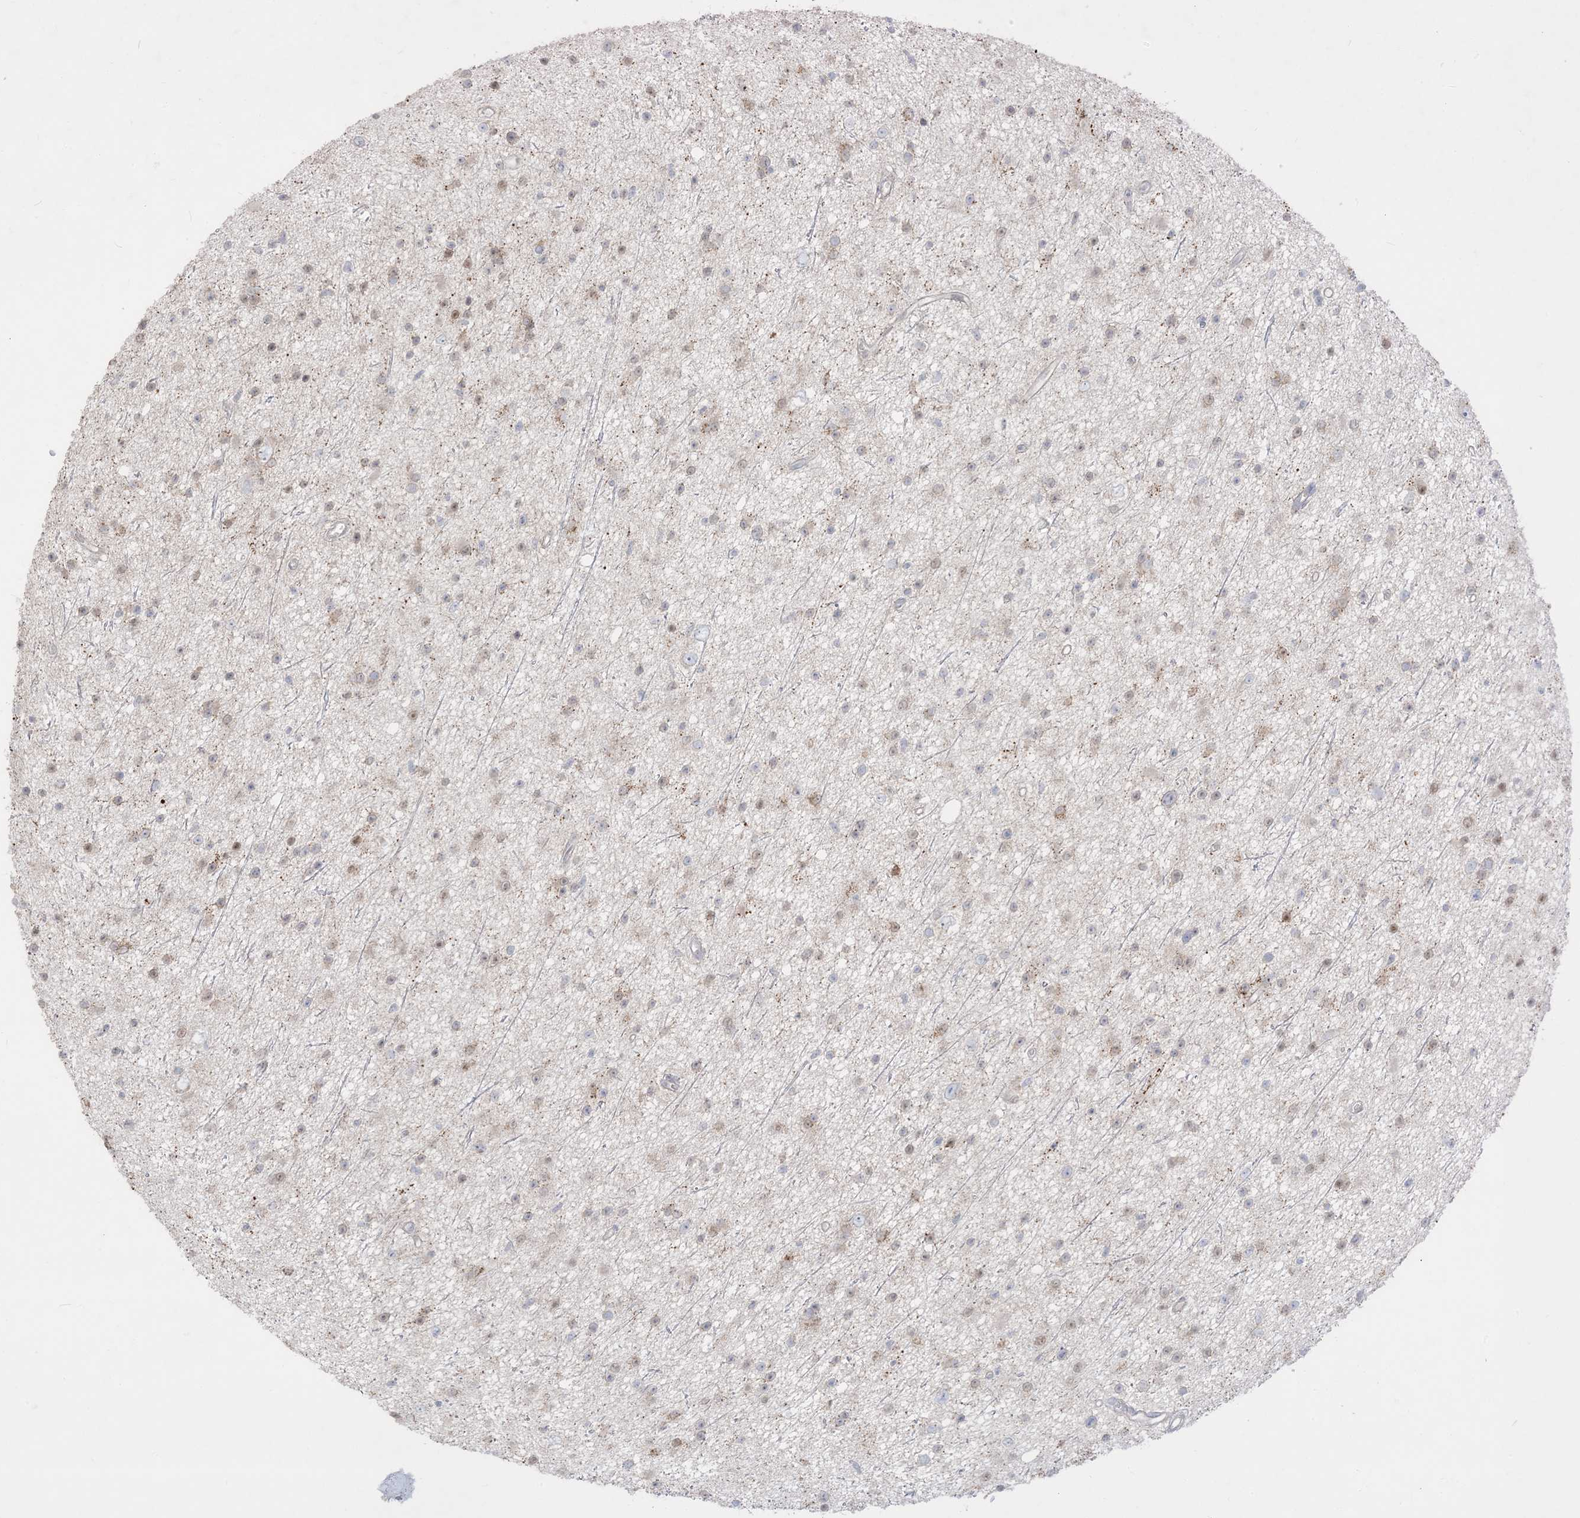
{"staining": {"intensity": "weak", "quantity": "<25%", "location": "cytoplasmic/membranous"}, "tissue": "glioma", "cell_type": "Tumor cells", "image_type": "cancer", "snomed": [{"axis": "morphology", "description": "Glioma, malignant, Low grade"}, {"axis": "topography", "description": "Cerebral cortex"}], "caption": "This photomicrograph is of glioma stained with immunohistochemistry to label a protein in brown with the nuclei are counter-stained blue. There is no expression in tumor cells.", "gene": "BHLHE40", "patient": {"sex": "female", "age": 39}}